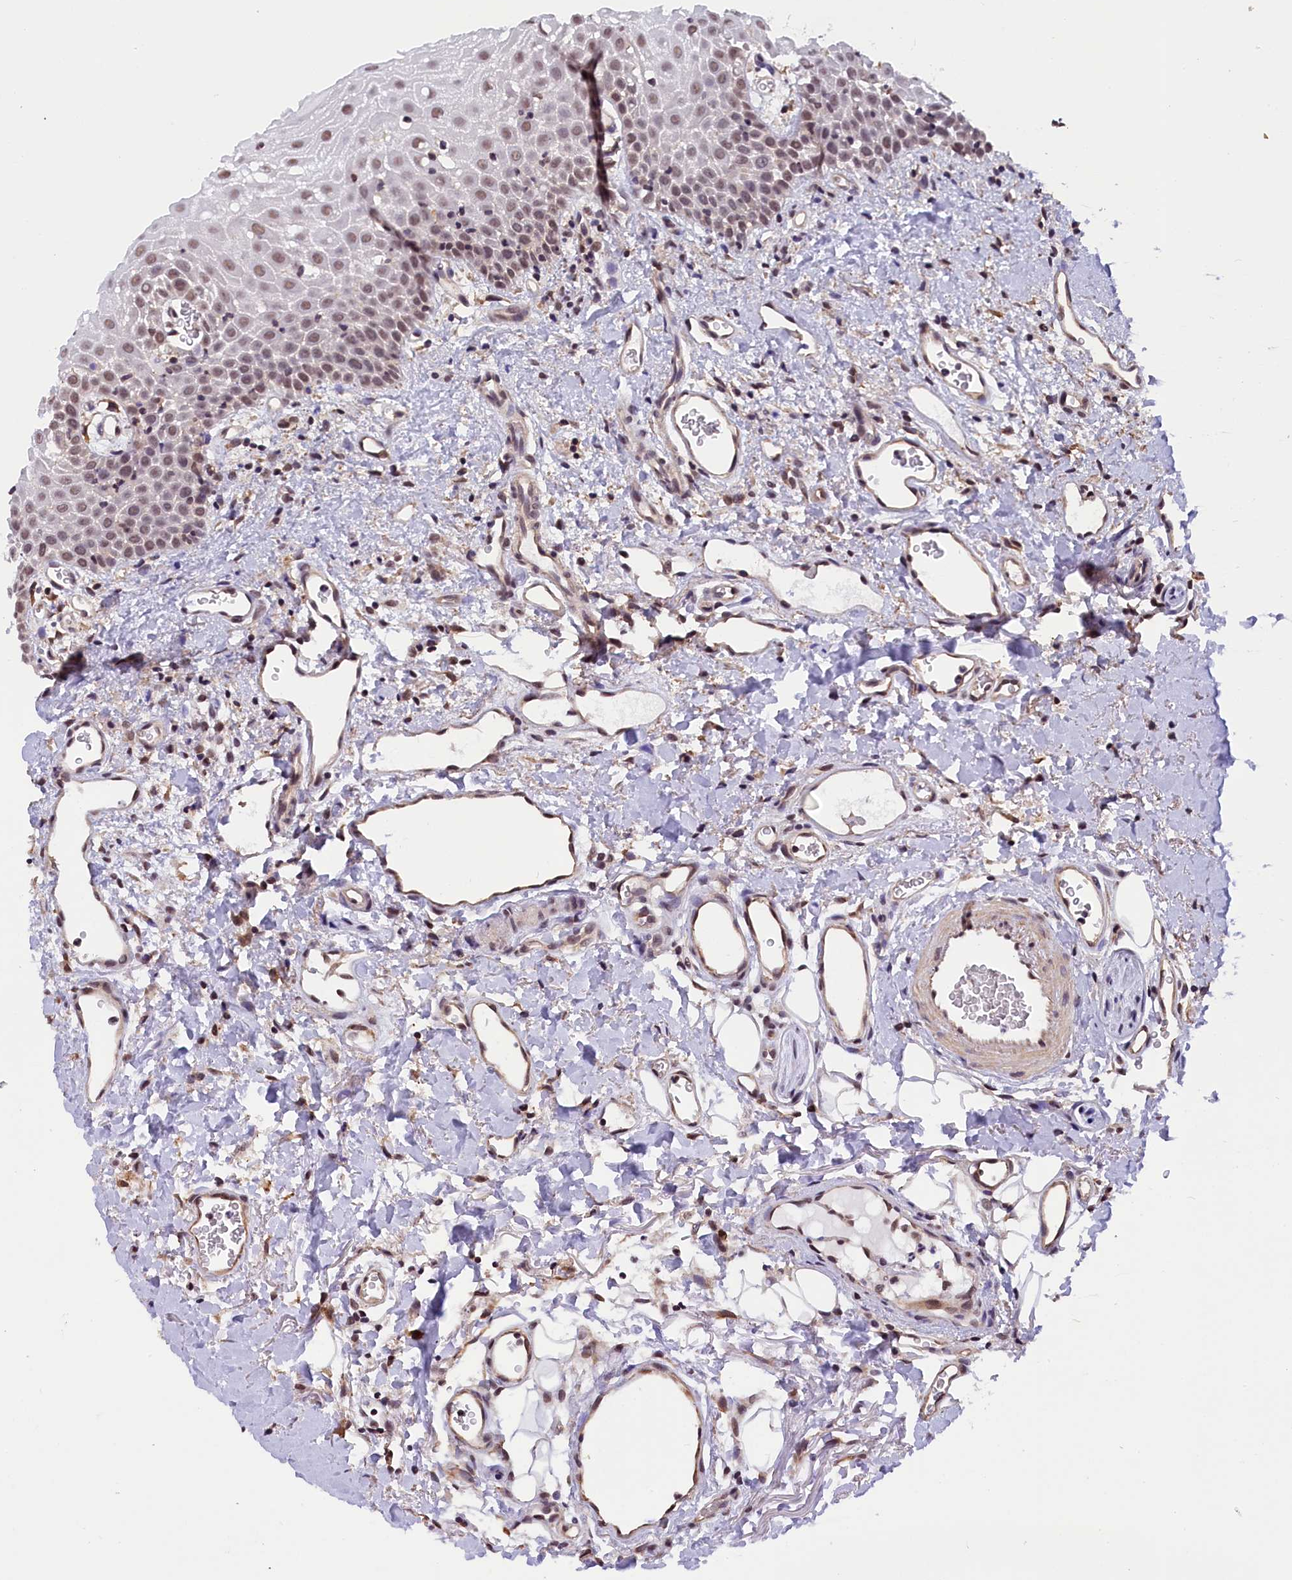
{"staining": {"intensity": "moderate", "quantity": "25%-75%", "location": "nuclear"}, "tissue": "oral mucosa", "cell_type": "Squamous epithelial cells", "image_type": "normal", "snomed": [{"axis": "morphology", "description": "Normal tissue, NOS"}, {"axis": "topography", "description": "Oral tissue"}], "caption": "IHC histopathology image of normal oral mucosa: oral mucosa stained using immunohistochemistry reveals medium levels of moderate protein expression localized specifically in the nuclear of squamous epithelial cells, appearing as a nuclear brown color.", "gene": "ZC3H4", "patient": {"sex": "female", "age": 70}}